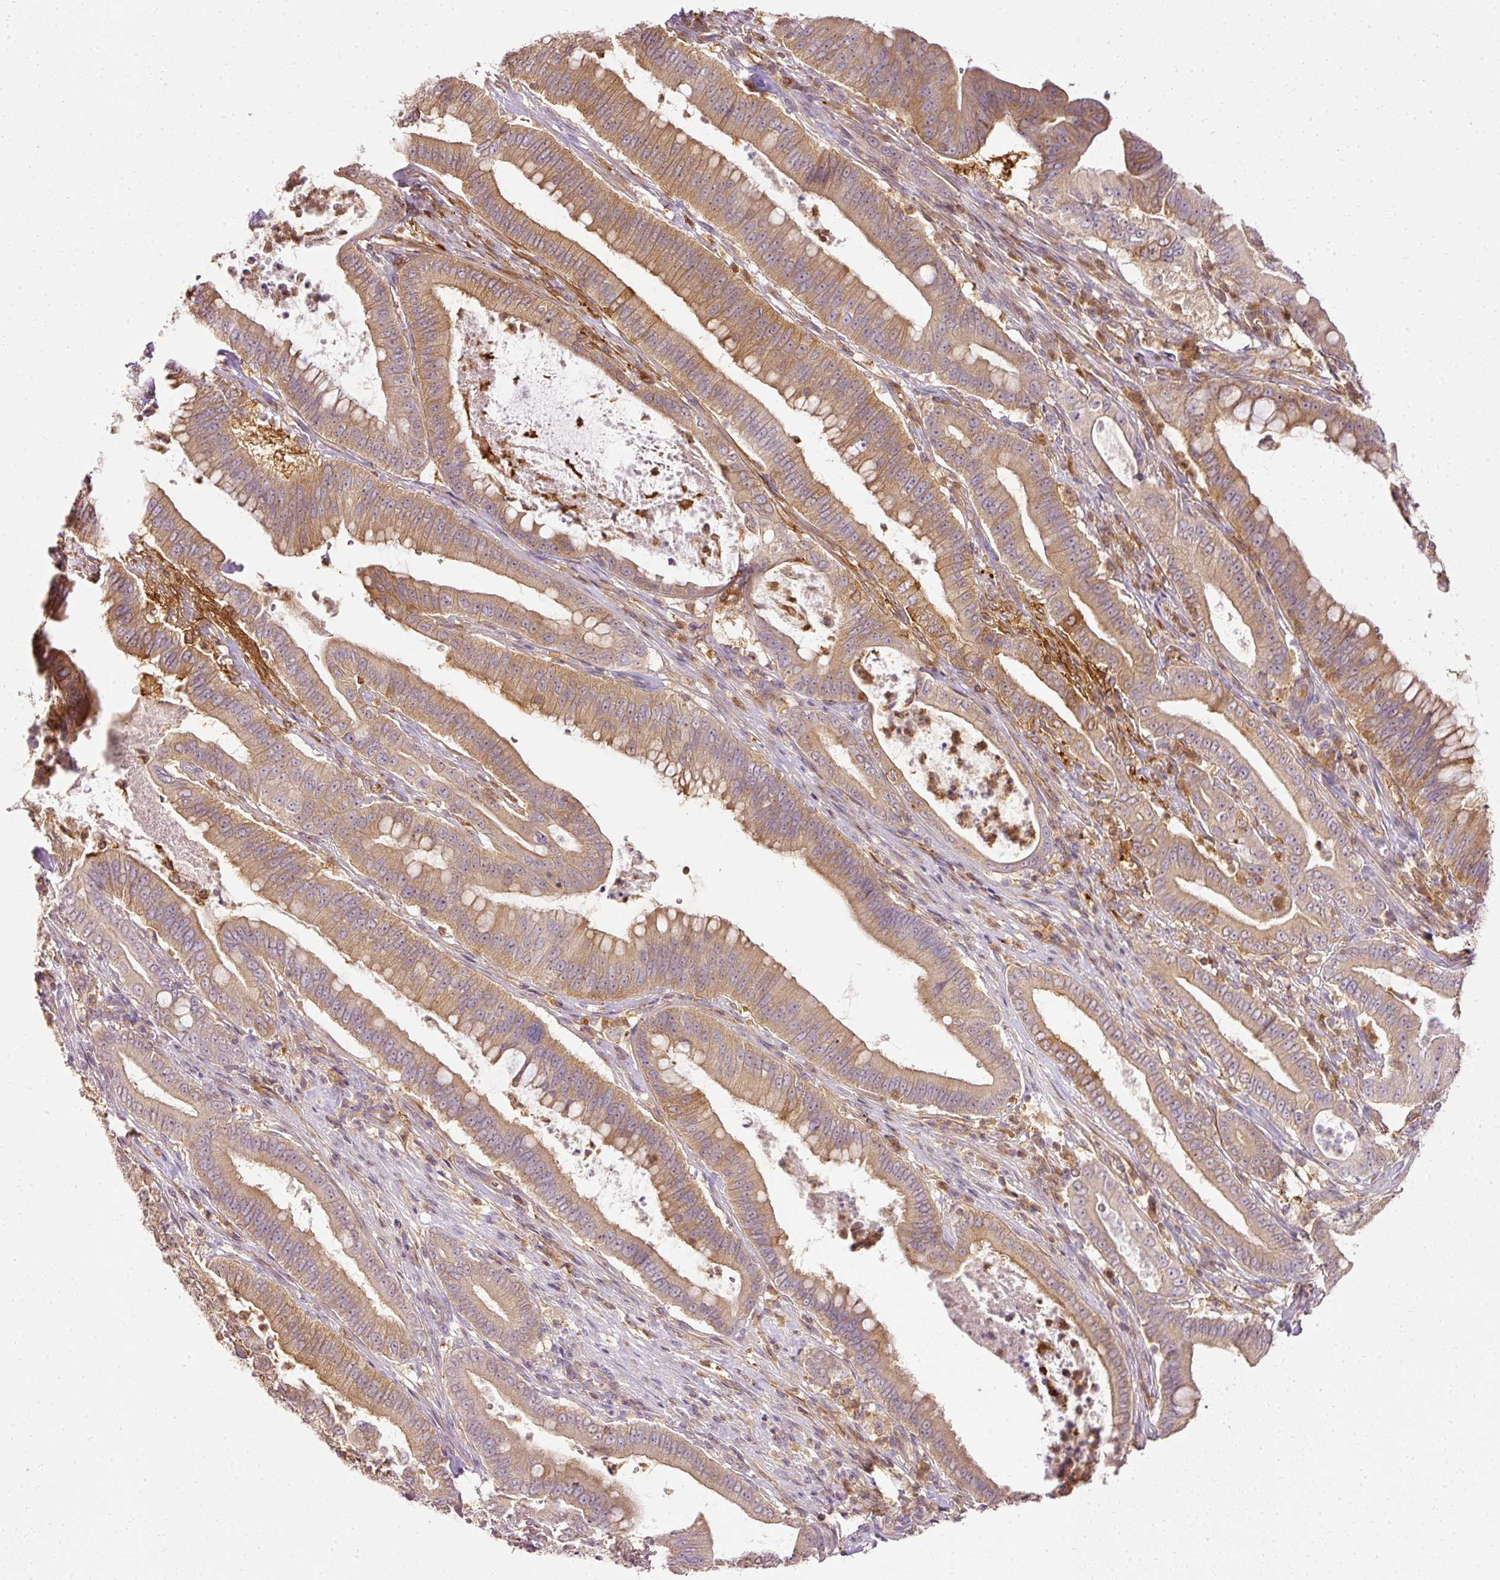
{"staining": {"intensity": "moderate", "quantity": ">75%", "location": "cytoplasmic/membranous"}, "tissue": "pancreatic cancer", "cell_type": "Tumor cells", "image_type": "cancer", "snomed": [{"axis": "morphology", "description": "Adenocarcinoma, NOS"}, {"axis": "topography", "description": "Pancreas"}], "caption": "Human pancreatic cancer (adenocarcinoma) stained with a brown dye reveals moderate cytoplasmic/membranous positive positivity in approximately >75% of tumor cells.", "gene": "ARMH3", "patient": {"sex": "male", "age": 71}}